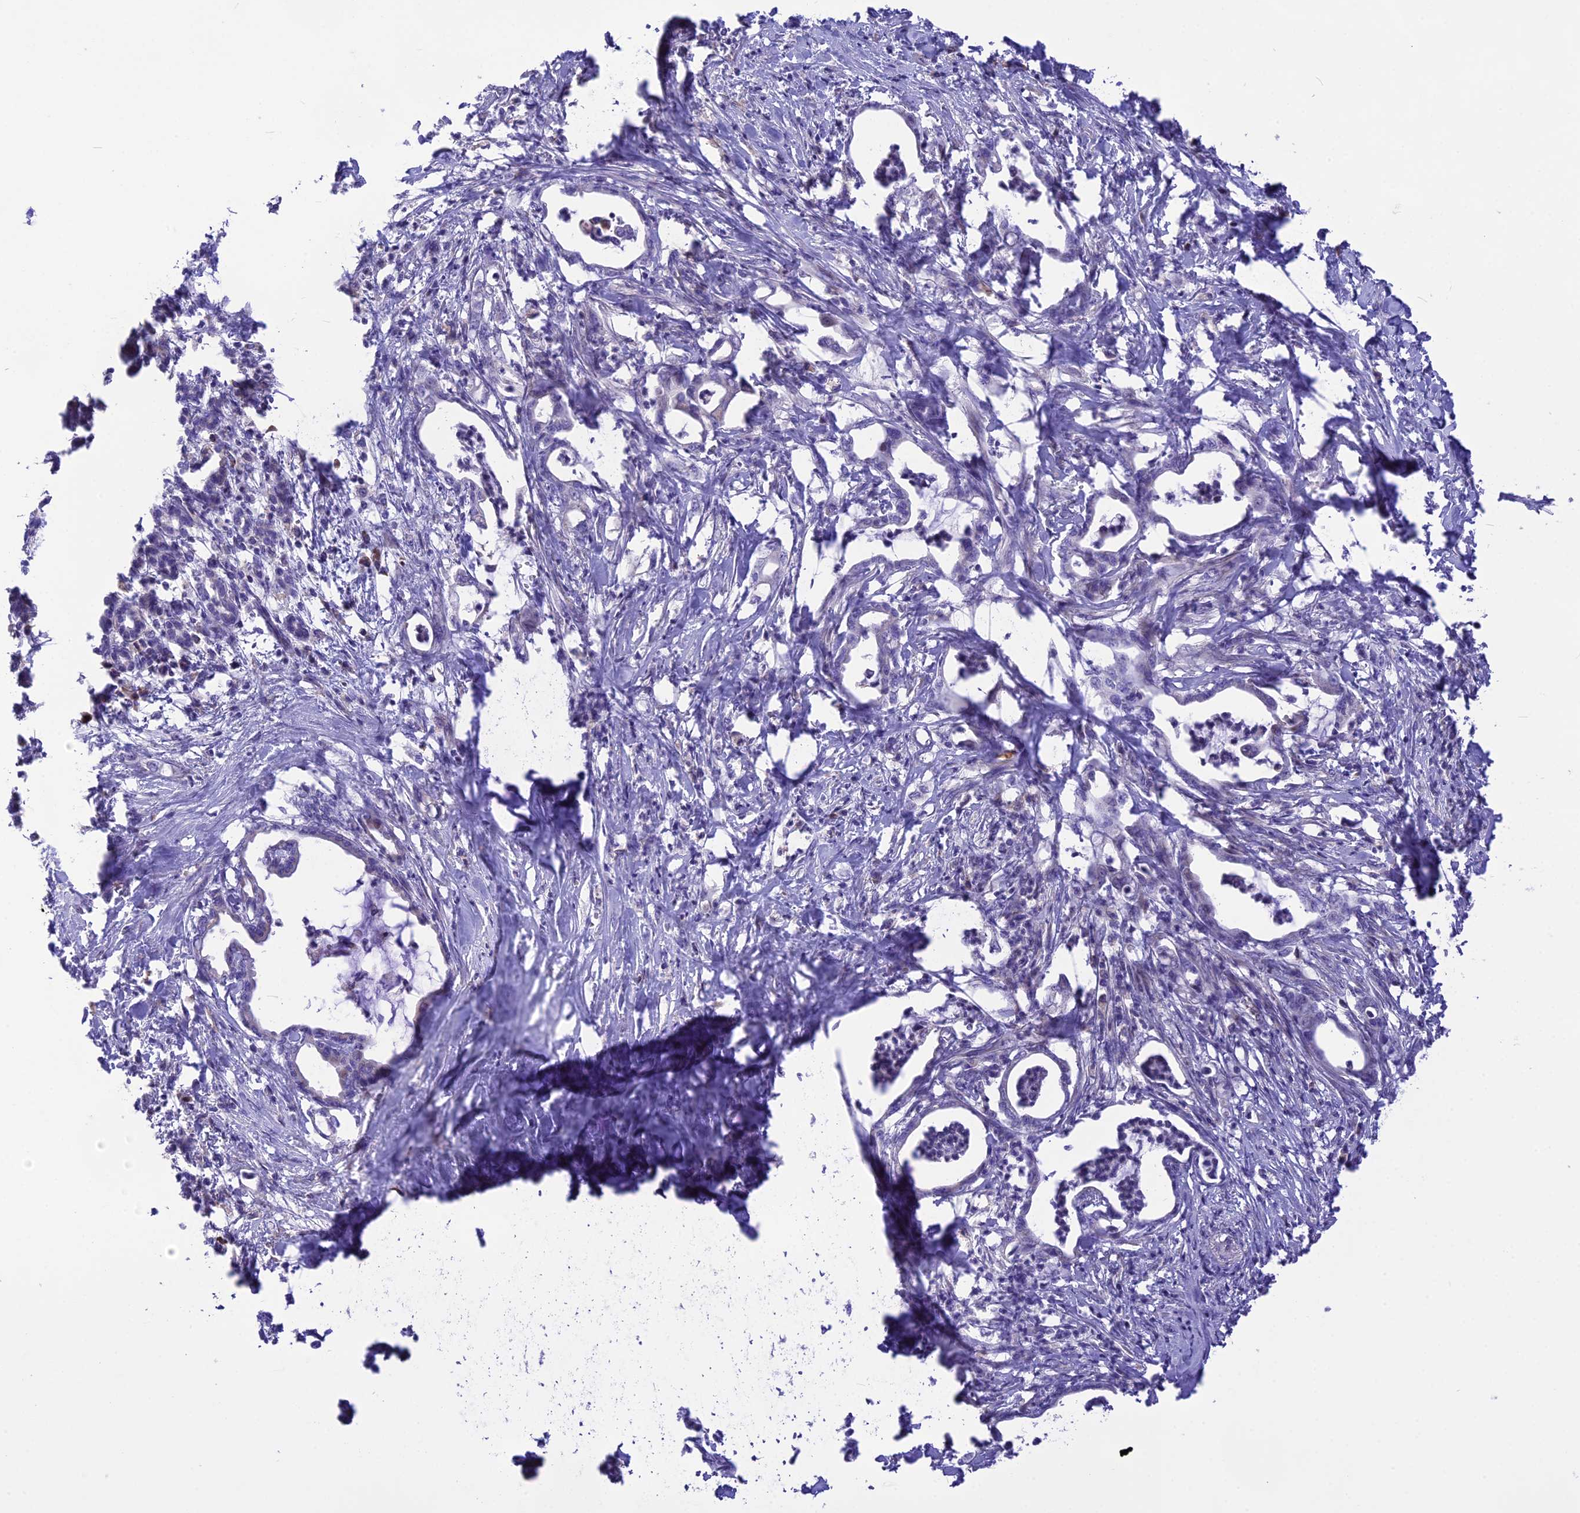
{"staining": {"intensity": "negative", "quantity": "none", "location": "none"}, "tissue": "pancreatic cancer", "cell_type": "Tumor cells", "image_type": "cancer", "snomed": [{"axis": "morphology", "description": "Adenocarcinoma, NOS"}, {"axis": "topography", "description": "Pancreas"}], "caption": "A high-resolution image shows immunohistochemistry (IHC) staining of pancreatic cancer (adenocarcinoma), which exhibits no significant positivity in tumor cells.", "gene": "DOC2B", "patient": {"sex": "female", "age": 55}}